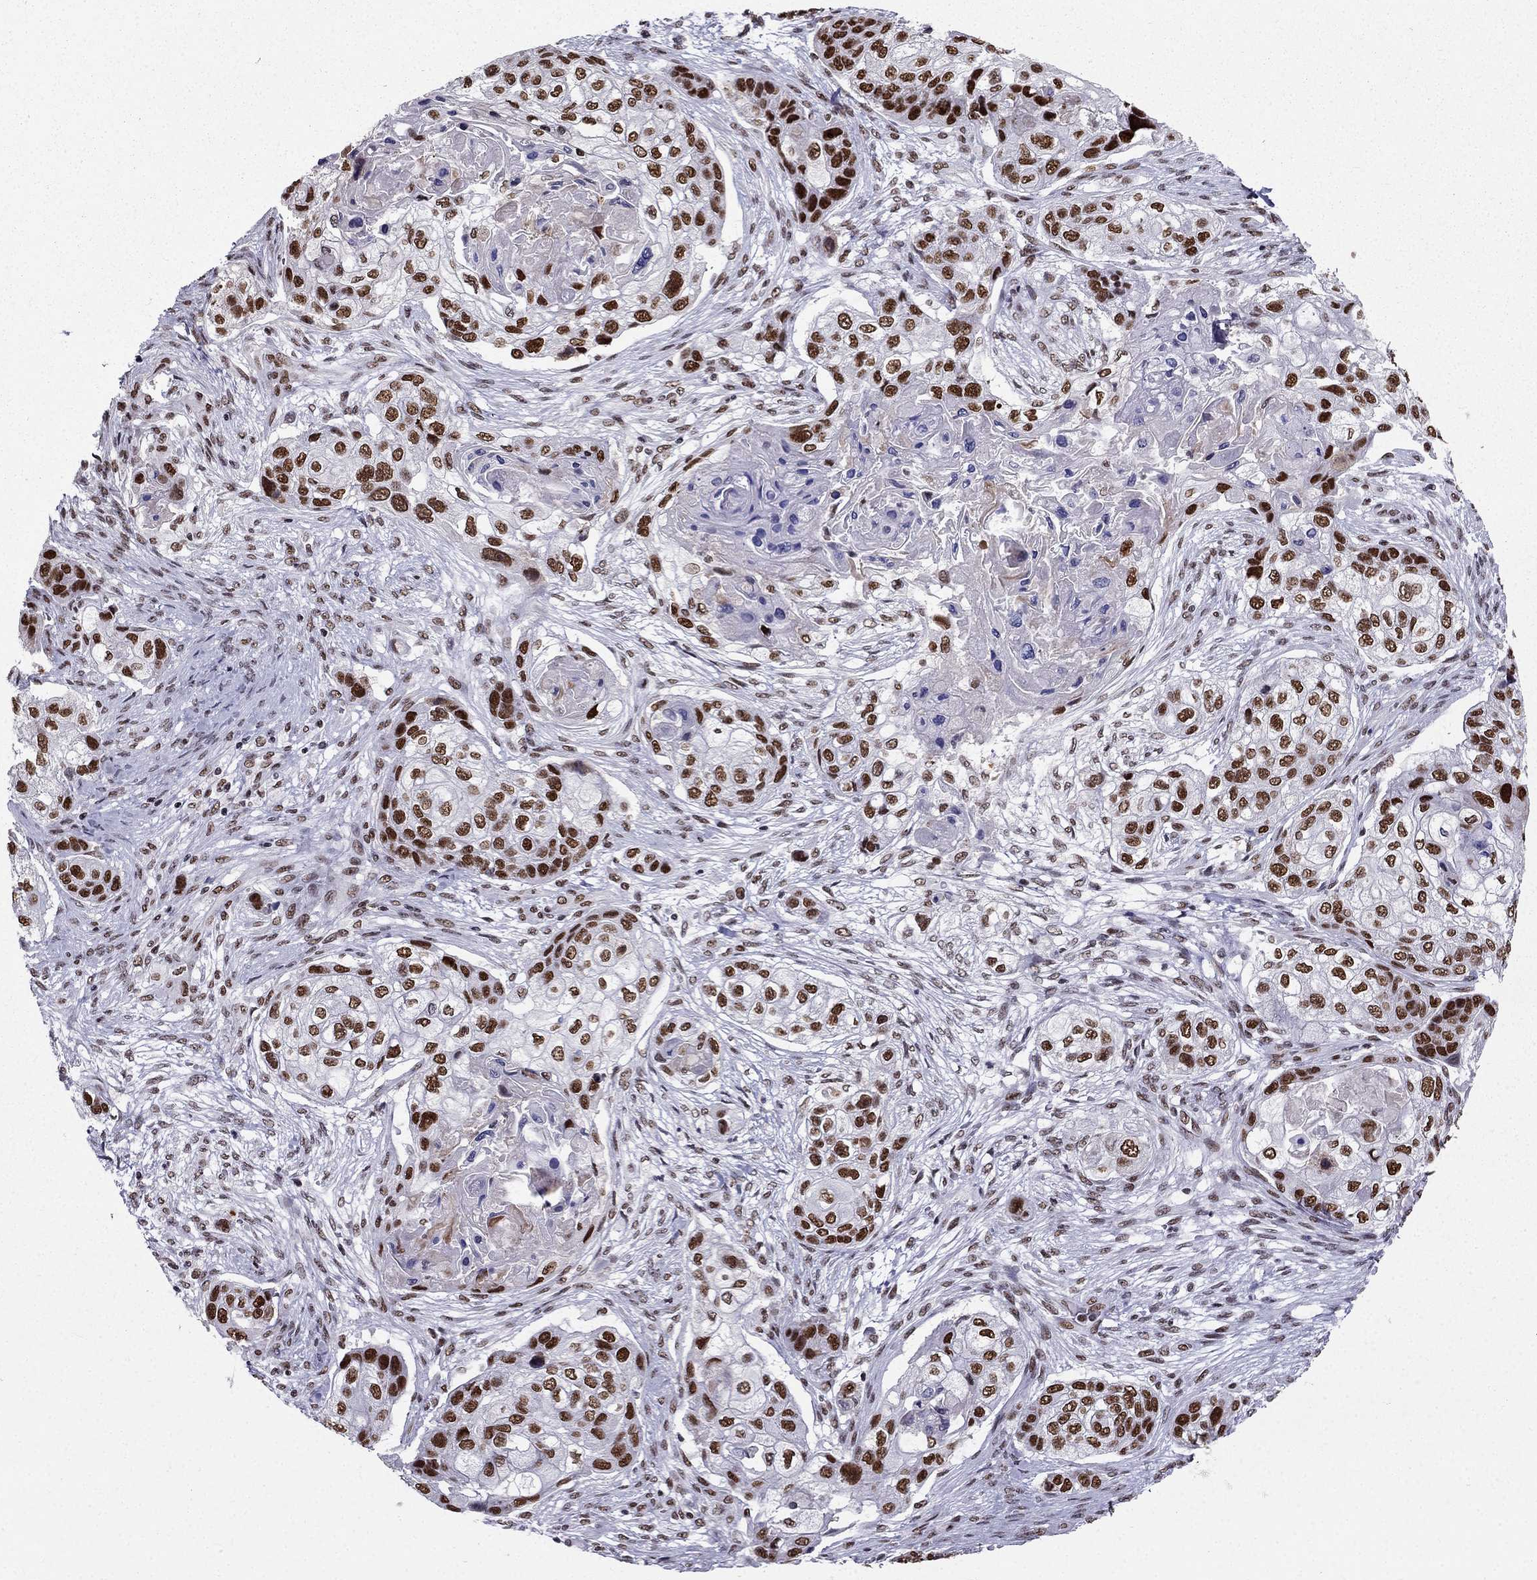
{"staining": {"intensity": "strong", "quantity": "25%-75%", "location": "nuclear"}, "tissue": "lung cancer", "cell_type": "Tumor cells", "image_type": "cancer", "snomed": [{"axis": "morphology", "description": "Squamous cell carcinoma, NOS"}, {"axis": "topography", "description": "Lung"}], "caption": "Lung cancer (squamous cell carcinoma) was stained to show a protein in brown. There is high levels of strong nuclear expression in approximately 25%-75% of tumor cells.", "gene": "ZNF420", "patient": {"sex": "male", "age": 69}}